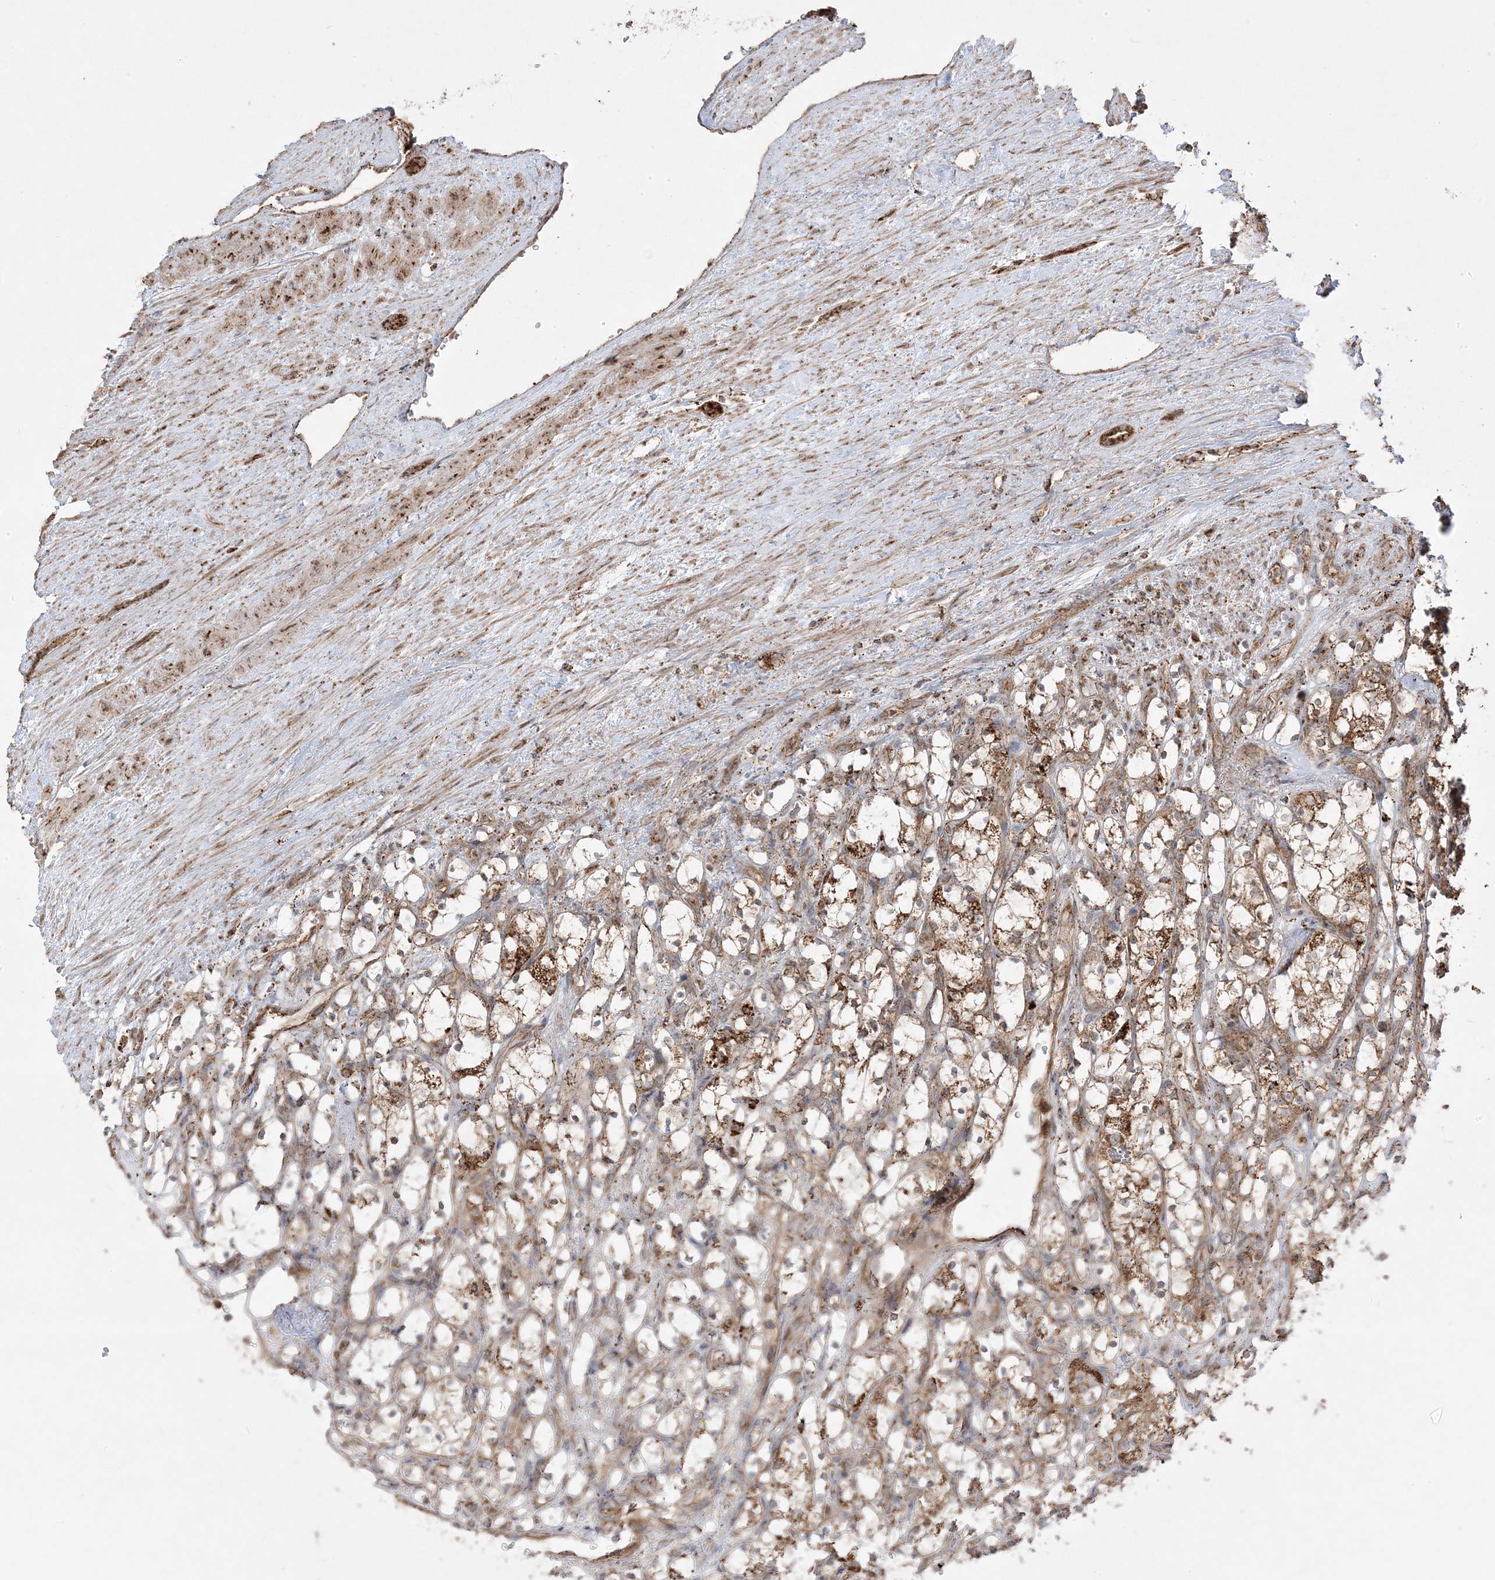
{"staining": {"intensity": "moderate", "quantity": ">75%", "location": "cytoplasmic/membranous"}, "tissue": "renal cancer", "cell_type": "Tumor cells", "image_type": "cancer", "snomed": [{"axis": "morphology", "description": "Adenocarcinoma, NOS"}, {"axis": "topography", "description": "Kidney"}], "caption": "Renal cancer stained with DAB immunohistochemistry displays medium levels of moderate cytoplasmic/membranous expression in about >75% of tumor cells.", "gene": "CLUAP1", "patient": {"sex": "female", "age": 69}}